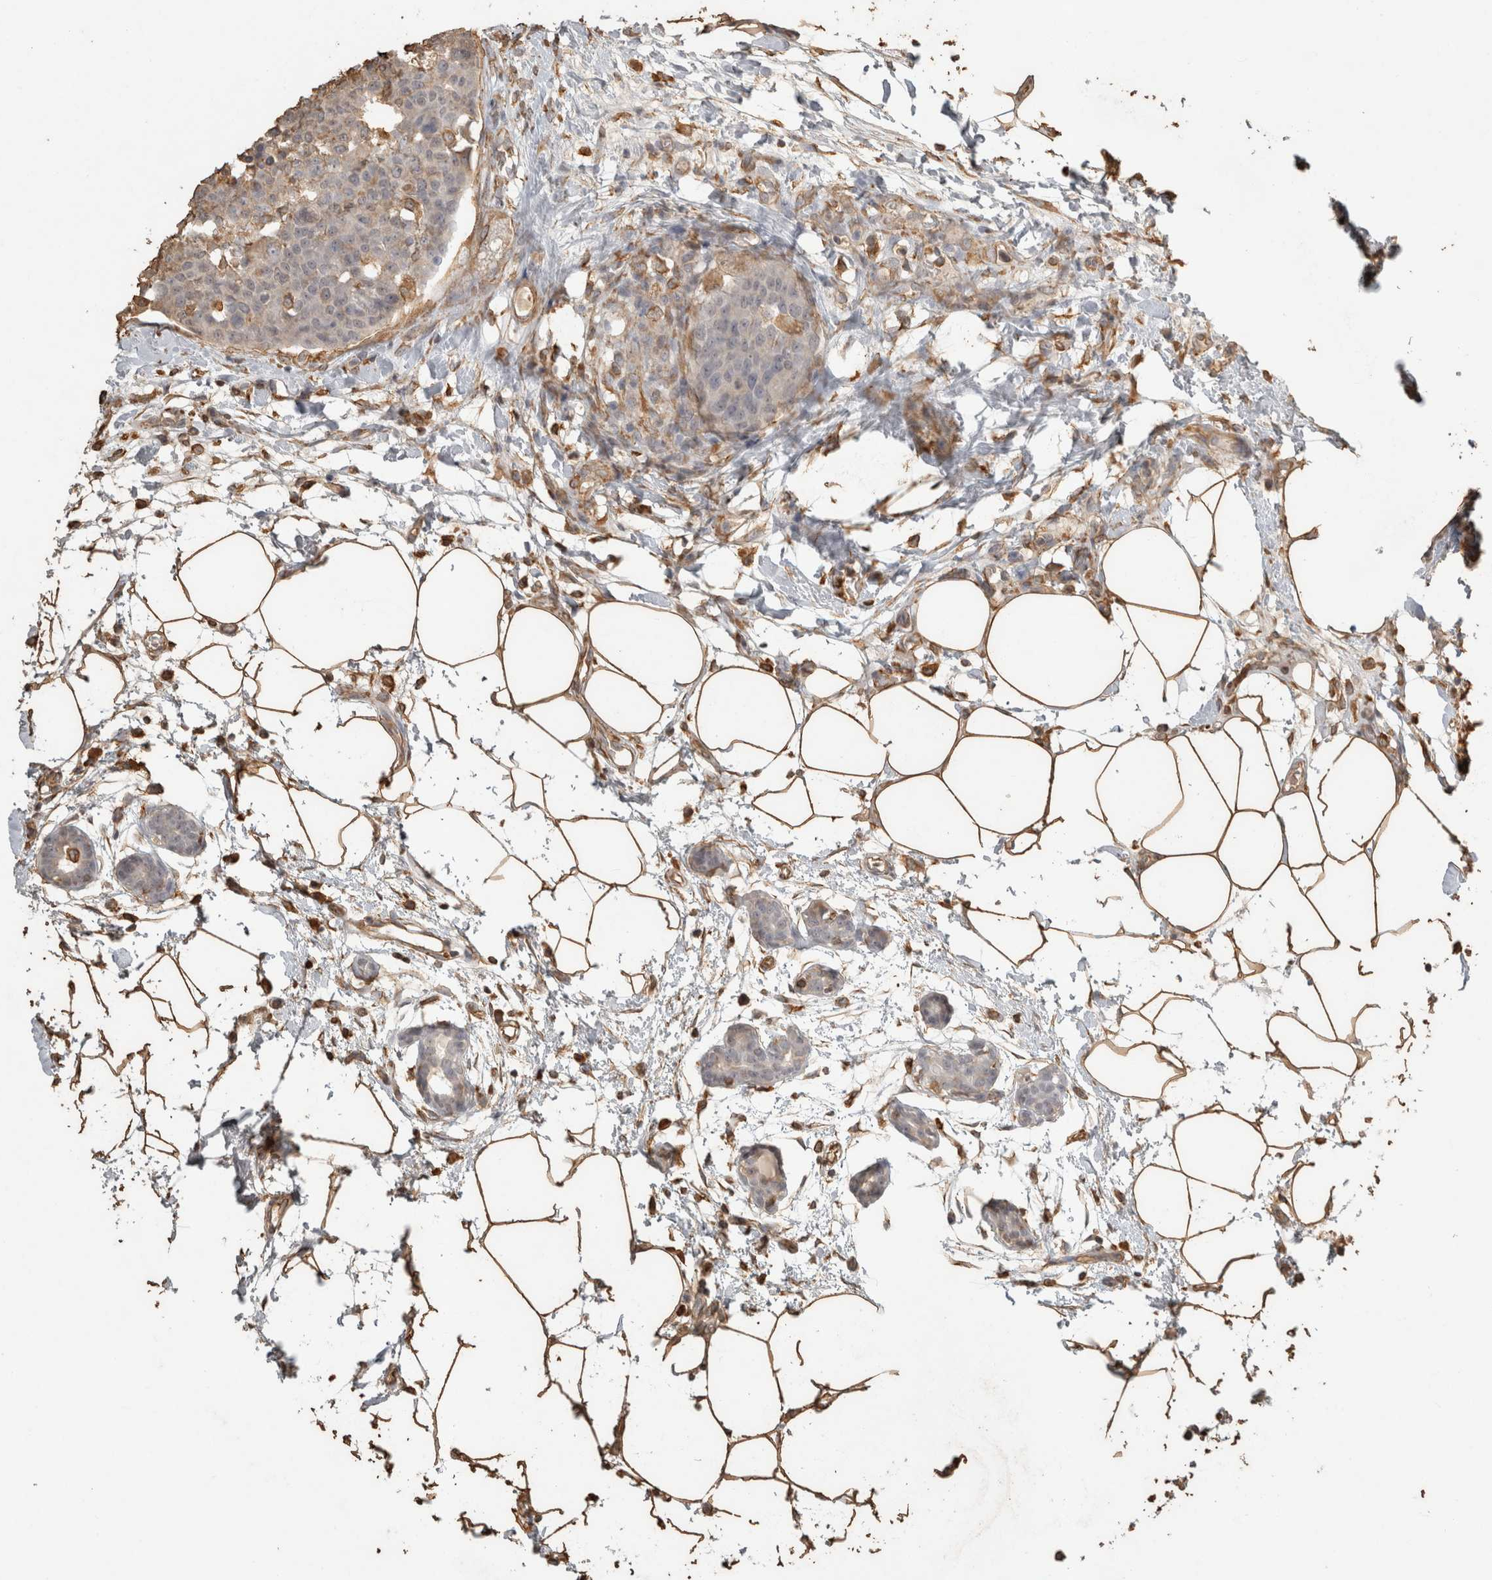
{"staining": {"intensity": "weak", "quantity": "<25%", "location": "cytoplasmic/membranous"}, "tissue": "breast cancer", "cell_type": "Tumor cells", "image_type": "cancer", "snomed": [{"axis": "morphology", "description": "Normal tissue, NOS"}, {"axis": "morphology", "description": "Duct carcinoma"}, {"axis": "topography", "description": "Breast"}], "caption": "This is an immunohistochemistry histopathology image of human breast cancer (infiltrating ductal carcinoma). There is no expression in tumor cells.", "gene": "REPS2", "patient": {"sex": "female", "age": 37}}